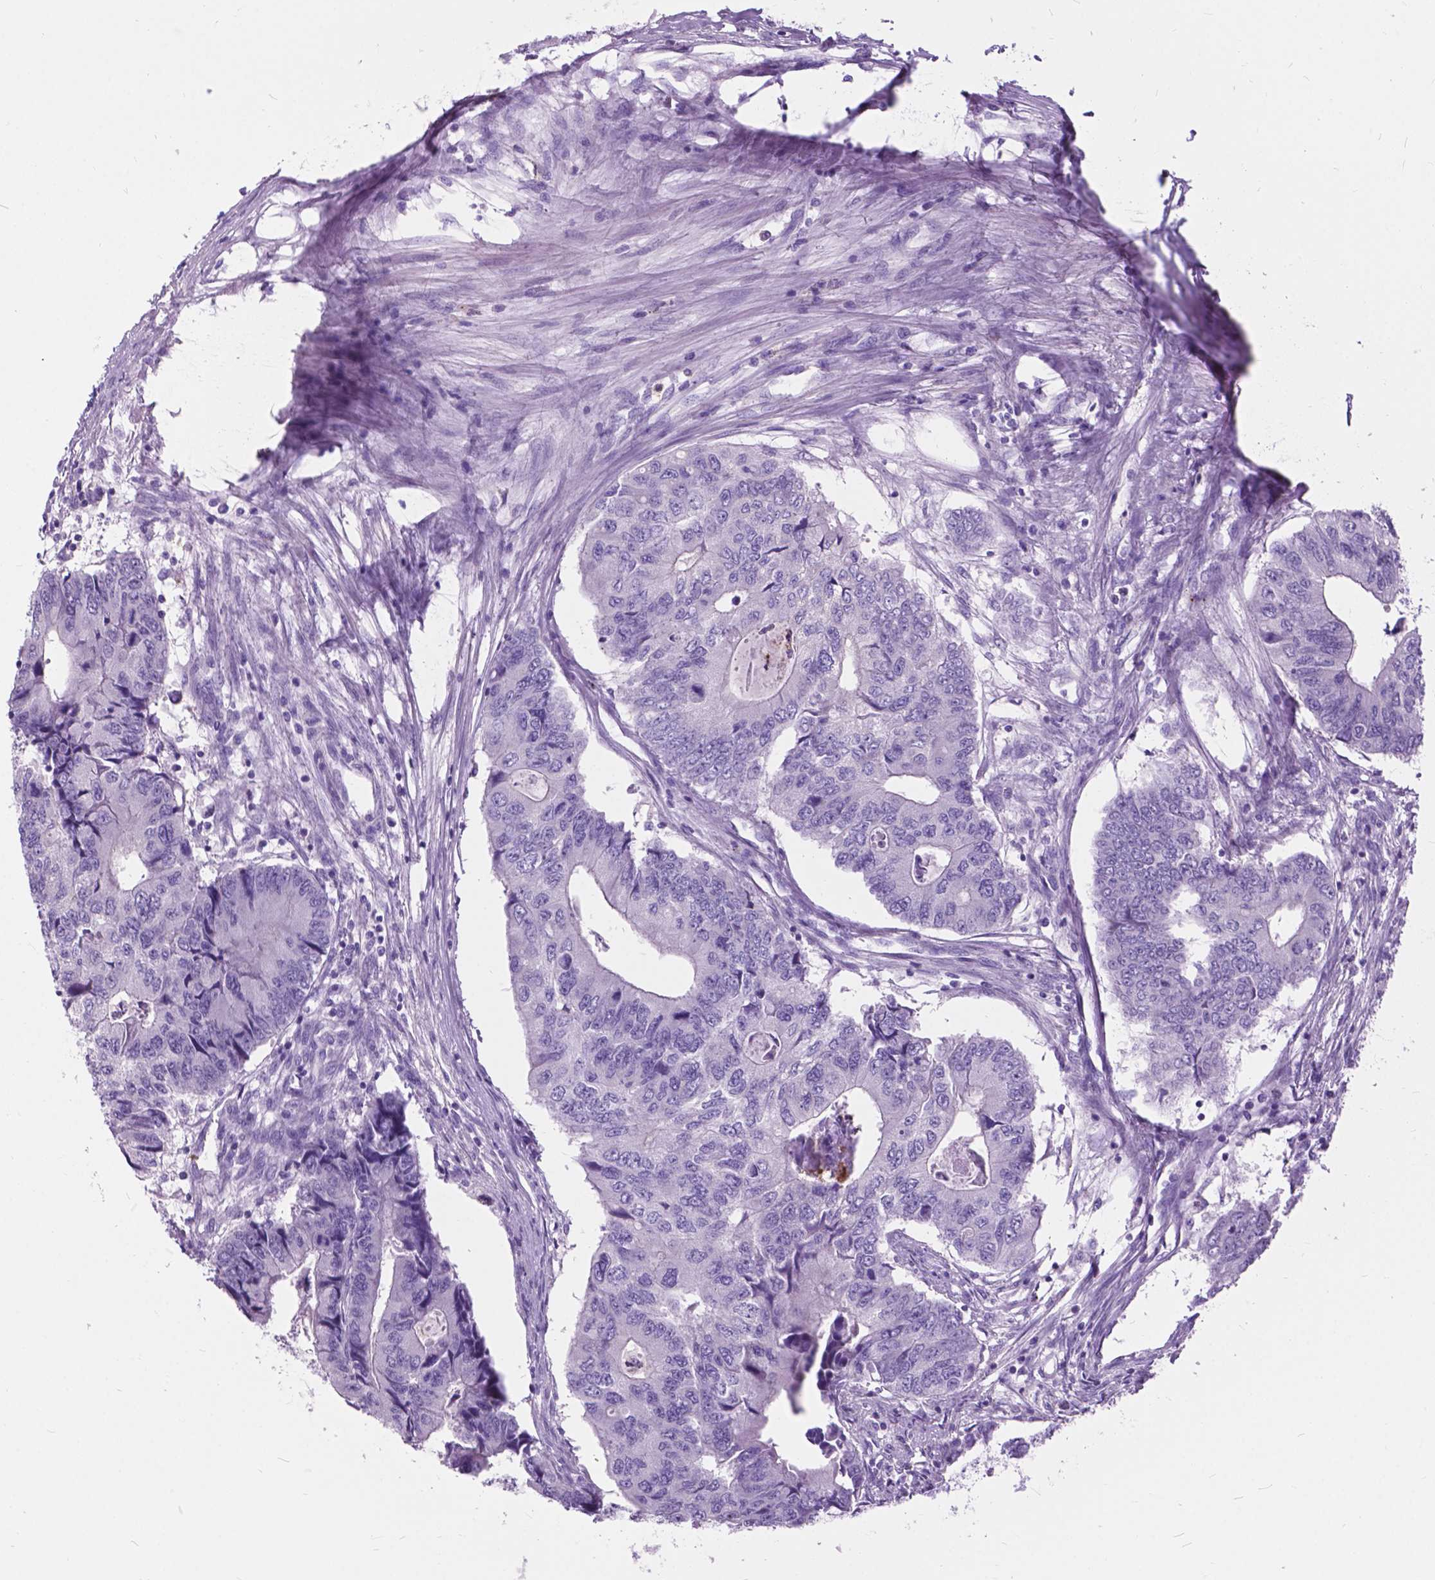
{"staining": {"intensity": "weak", "quantity": "<25%", "location": "cytoplasmic/membranous"}, "tissue": "colorectal cancer", "cell_type": "Tumor cells", "image_type": "cancer", "snomed": [{"axis": "morphology", "description": "Adenocarcinoma, NOS"}, {"axis": "topography", "description": "Colon"}], "caption": "Tumor cells show no significant positivity in colorectal adenocarcinoma.", "gene": "PRR35", "patient": {"sex": "male", "age": 53}}